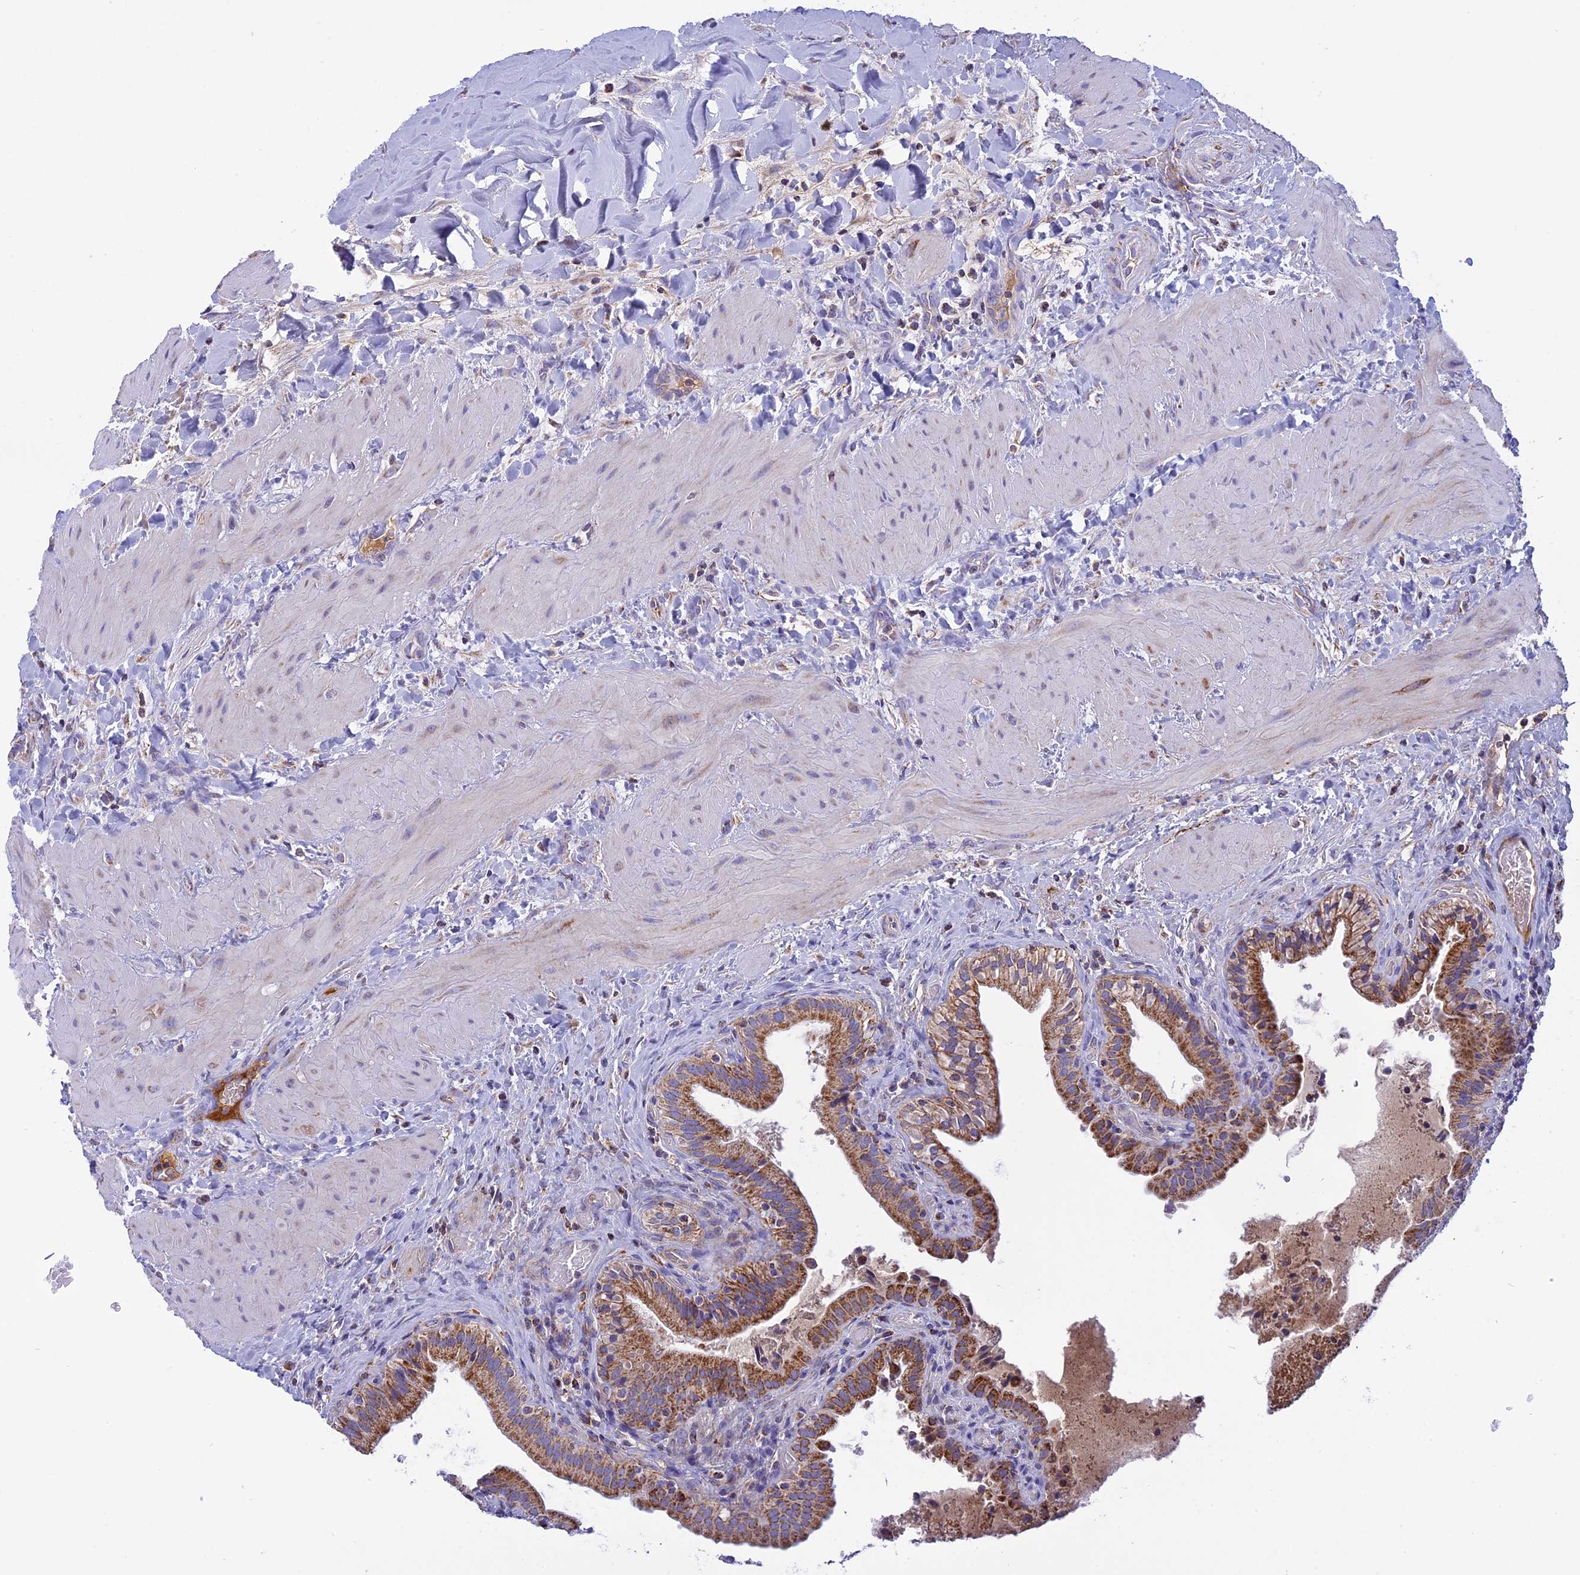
{"staining": {"intensity": "moderate", "quantity": ">75%", "location": "cytoplasmic/membranous"}, "tissue": "gallbladder", "cell_type": "Glandular cells", "image_type": "normal", "snomed": [{"axis": "morphology", "description": "Normal tissue, NOS"}, {"axis": "topography", "description": "Gallbladder"}], "caption": "The image exhibits staining of normal gallbladder, revealing moderate cytoplasmic/membranous protein positivity (brown color) within glandular cells.", "gene": "KCNG1", "patient": {"sex": "male", "age": 24}}